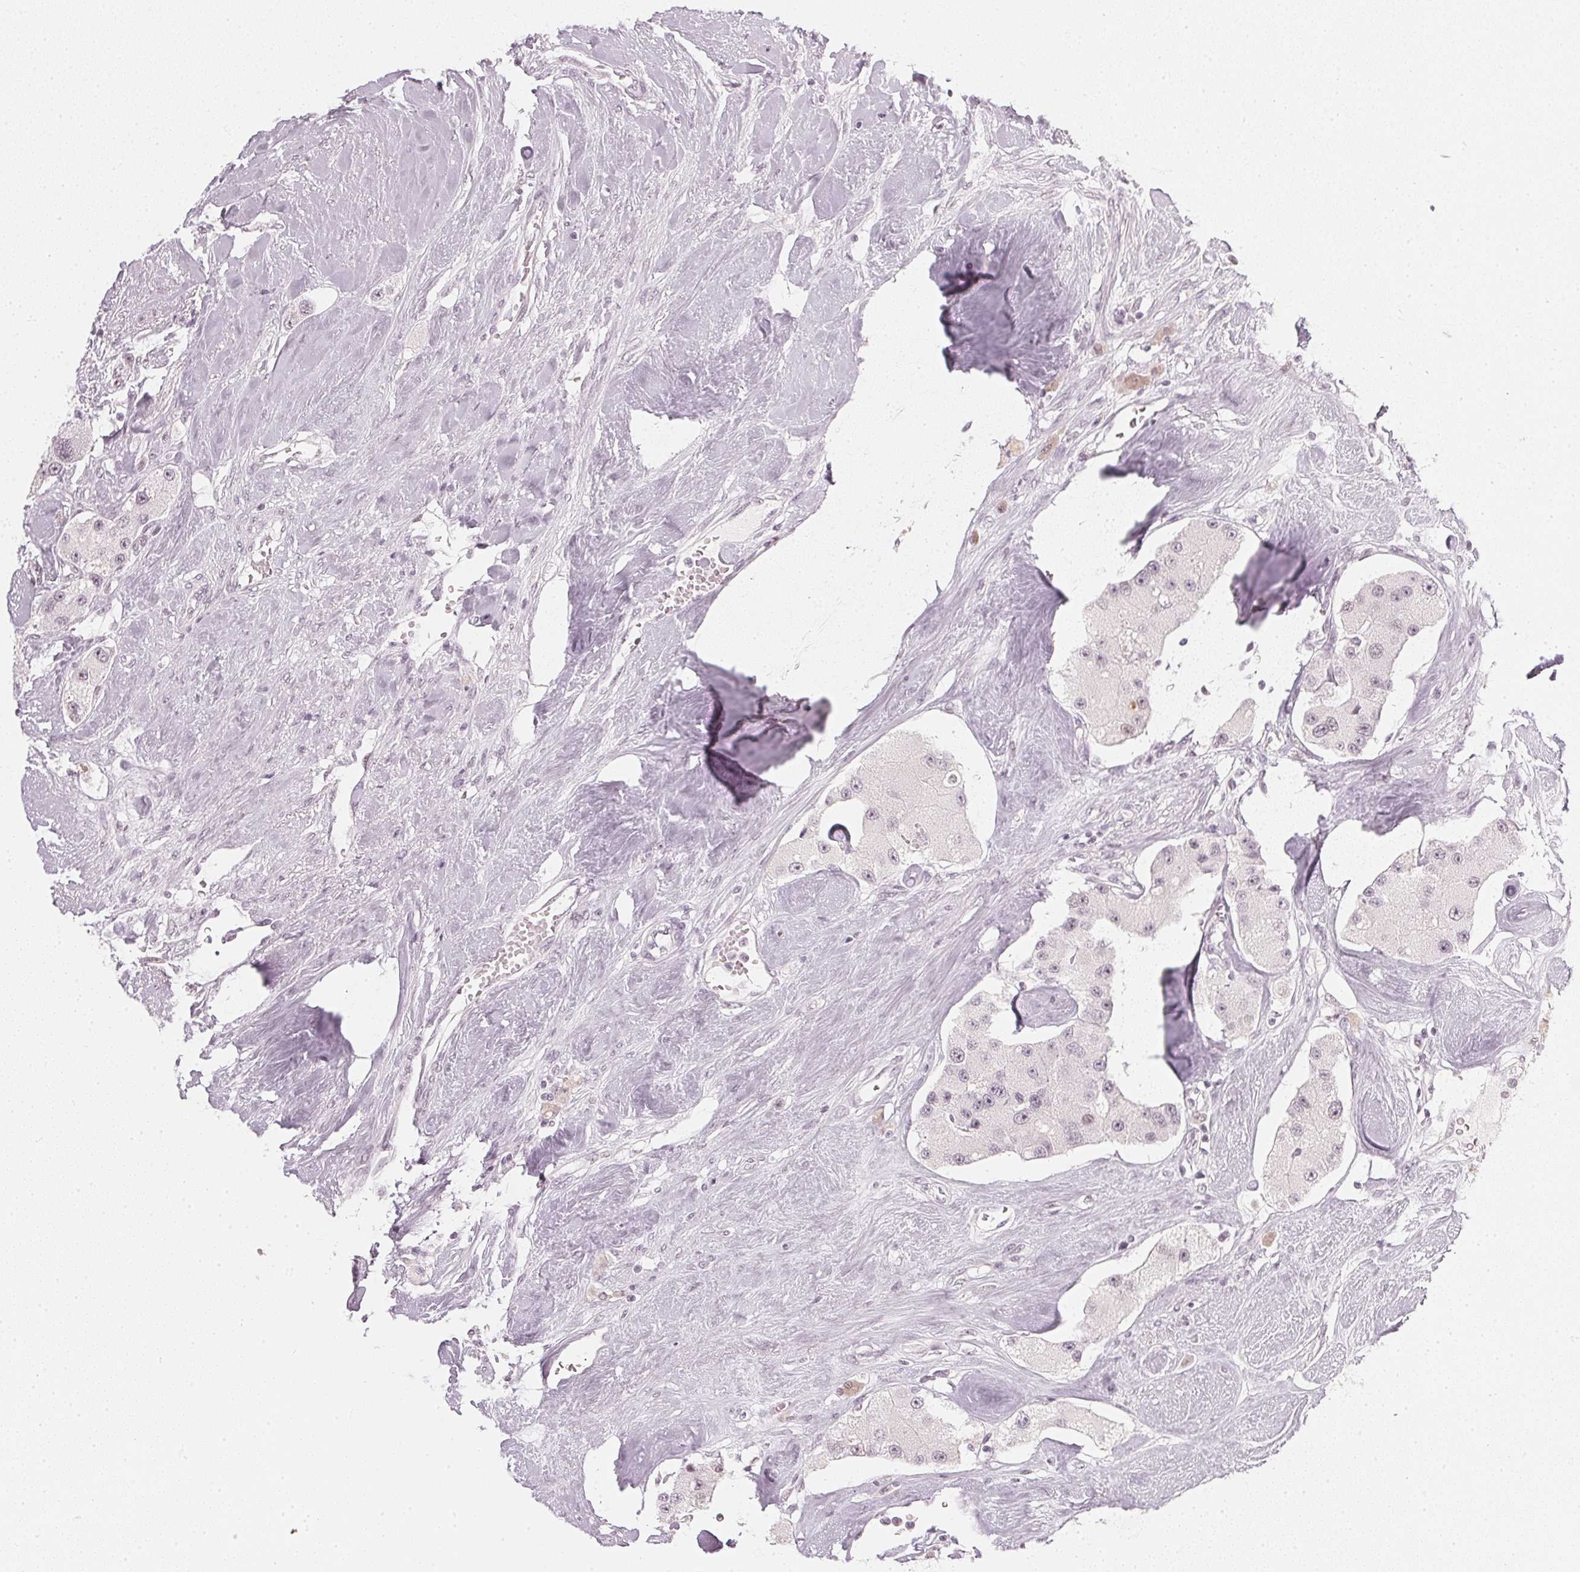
{"staining": {"intensity": "weak", "quantity": "25%-75%", "location": "nuclear"}, "tissue": "carcinoid", "cell_type": "Tumor cells", "image_type": "cancer", "snomed": [{"axis": "morphology", "description": "Carcinoid, malignant, NOS"}, {"axis": "topography", "description": "Pancreas"}], "caption": "IHC histopathology image of human carcinoid stained for a protein (brown), which reveals low levels of weak nuclear positivity in approximately 25%-75% of tumor cells.", "gene": "DNAJC6", "patient": {"sex": "male", "age": 41}}